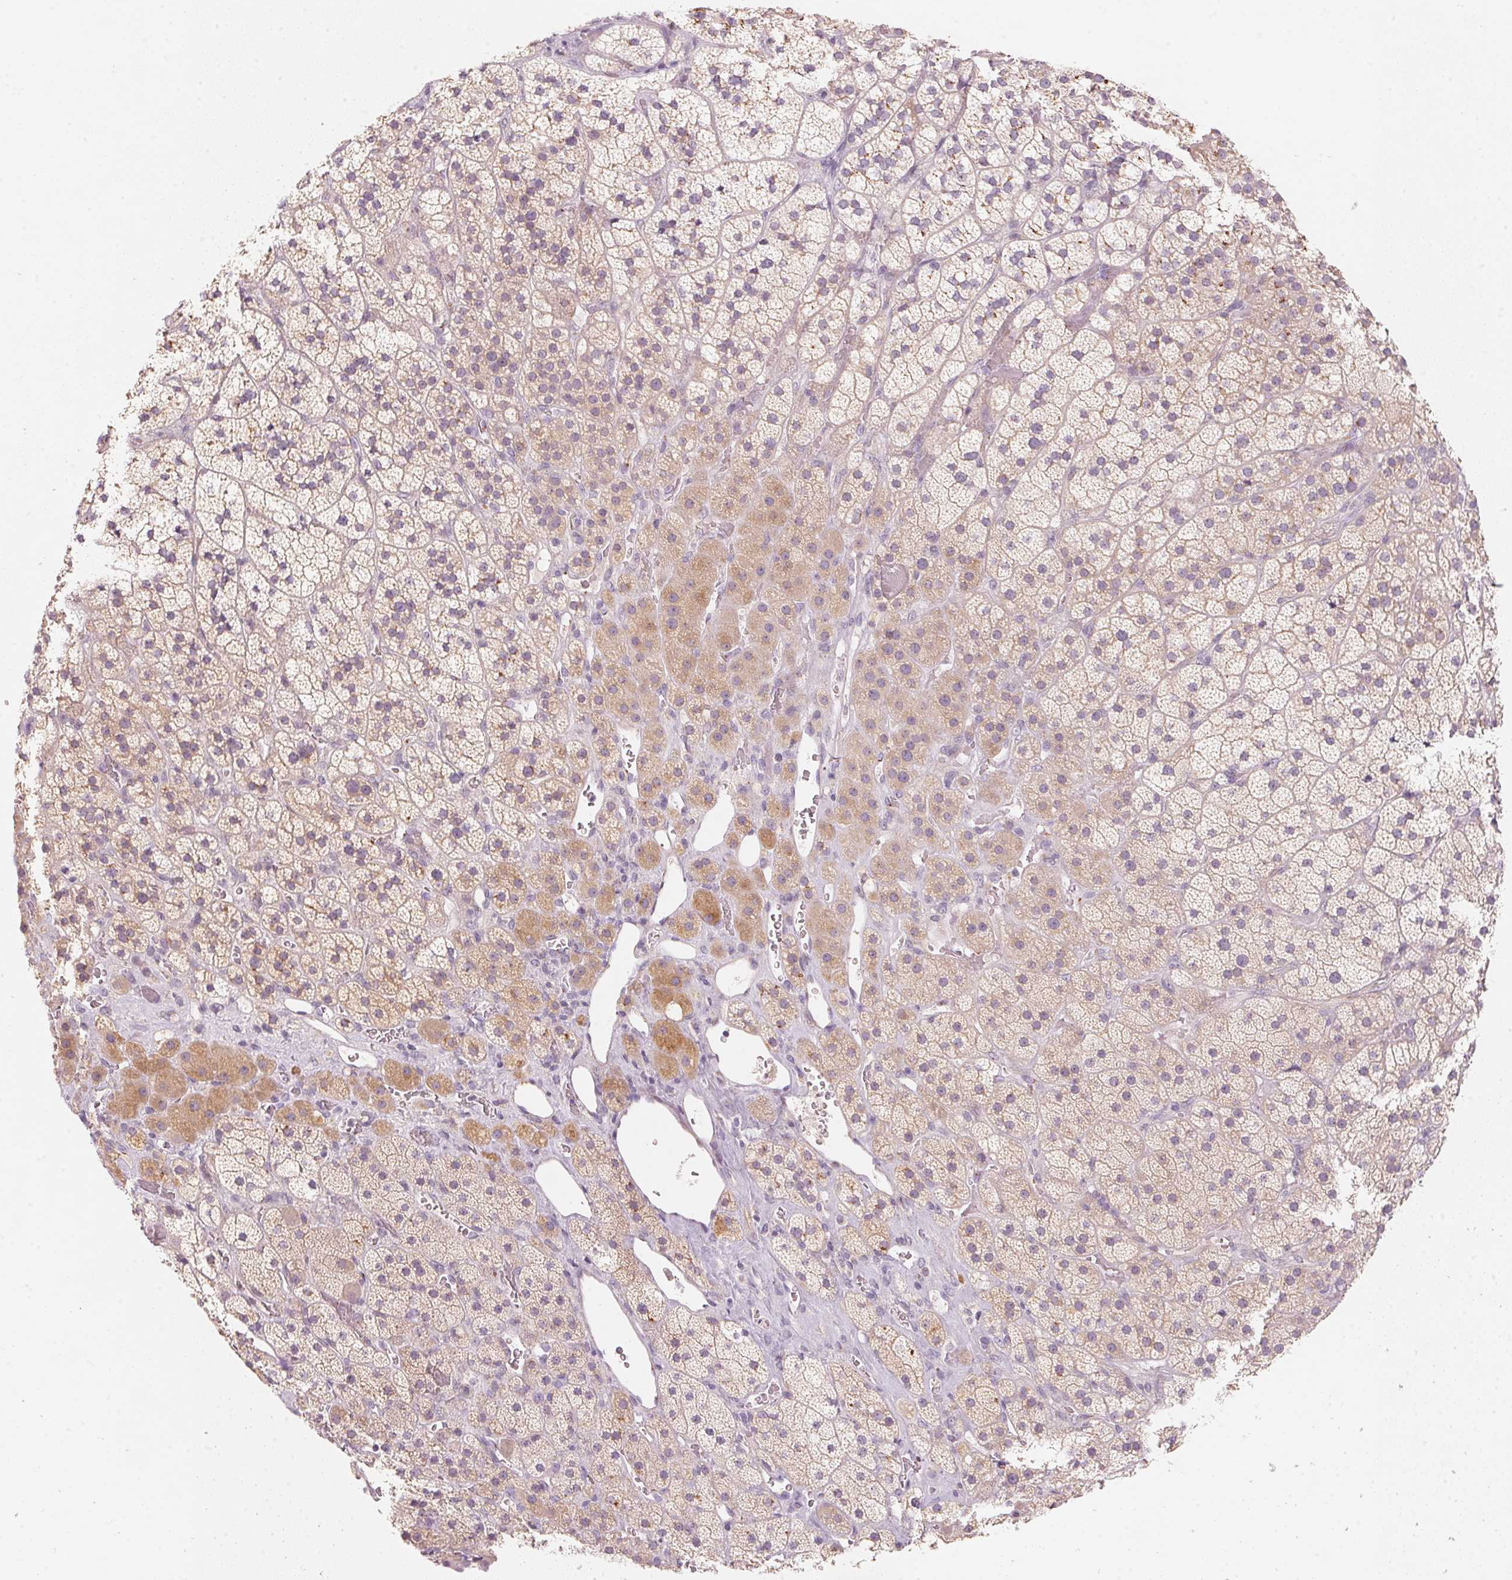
{"staining": {"intensity": "moderate", "quantity": "25%-75%", "location": "cytoplasmic/membranous"}, "tissue": "adrenal gland", "cell_type": "Glandular cells", "image_type": "normal", "snomed": [{"axis": "morphology", "description": "Normal tissue, NOS"}, {"axis": "topography", "description": "Adrenal gland"}], "caption": "Protein staining by immunohistochemistry (IHC) shows moderate cytoplasmic/membranous staining in approximately 25%-75% of glandular cells in benign adrenal gland.", "gene": "DRAM2", "patient": {"sex": "male", "age": 57}}